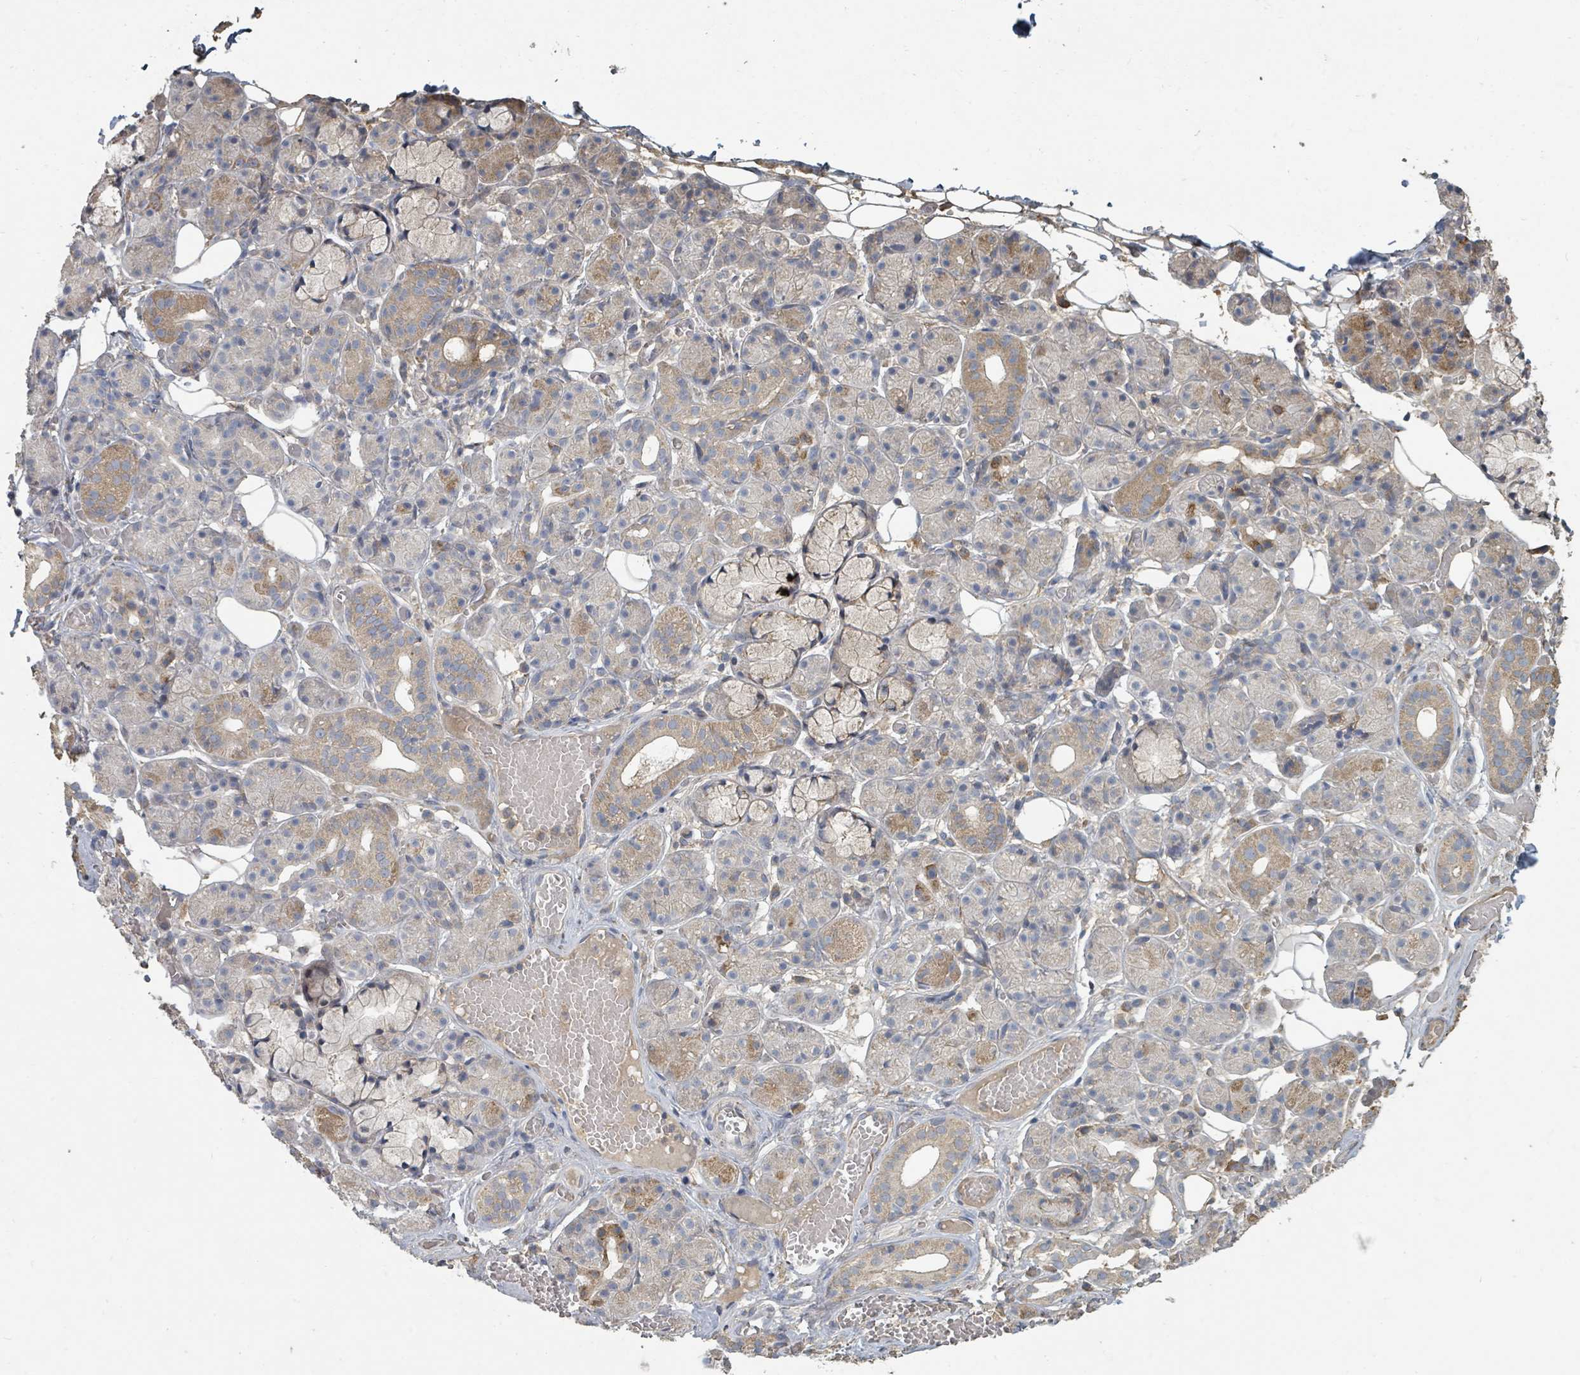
{"staining": {"intensity": "moderate", "quantity": "<25%", "location": "cytoplasmic/membranous"}, "tissue": "salivary gland", "cell_type": "Glandular cells", "image_type": "normal", "snomed": [{"axis": "morphology", "description": "Normal tissue, NOS"}, {"axis": "topography", "description": "Salivary gland"}], "caption": "Immunohistochemistry (IHC) image of benign salivary gland: salivary gland stained using immunohistochemistry (IHC) demonstrates low levels of moderate protein expression localized specifically in the cytoplasmic/membranous of glandular cells, appearing as a cytoplasmic/membranous brown color.", "gene": "WDFY1", "patient": {"sex": "male", "age": 63}}